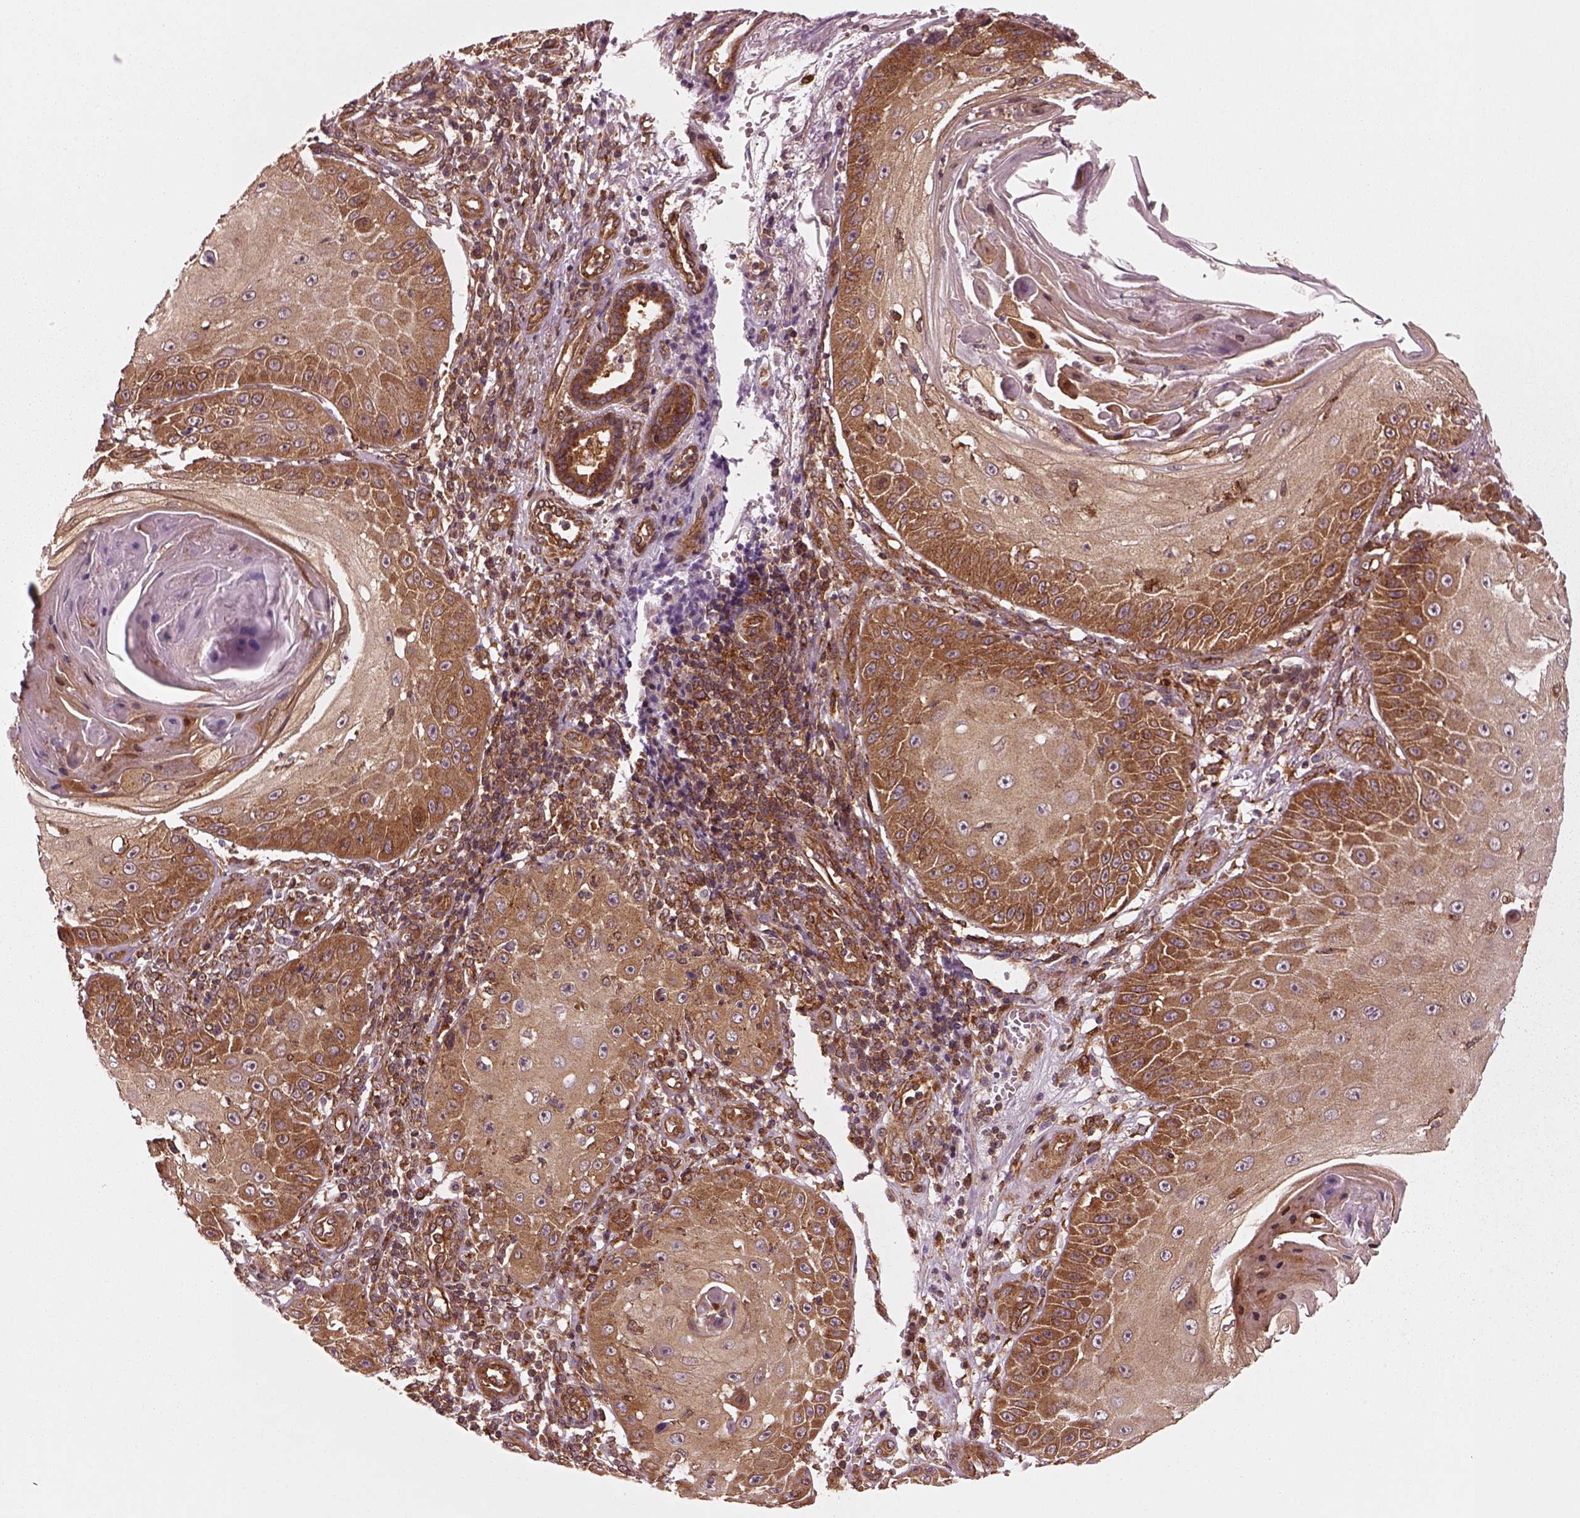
{"staining": {"intensity": "strong", "quantity": "25%-75%", "location": "cytoplasmic/membranous"}, "tissue": "skin cancer", "cell_type": "Tumor cells", "image_type": "cancer", "snomed": [{"axis": "morphology", "description": "Squamous cell carcinoma, NOS"}, {"axis": "topography", "description": "Skin"}], "caption": "Skin cancer (squamous cell carcinoma) stained for a protein exhibits strong cytoplasmic/membranous positivity in tumor cells.", "gene": "WASHC2A", "patient": {"sex": "male", "age": 70}}